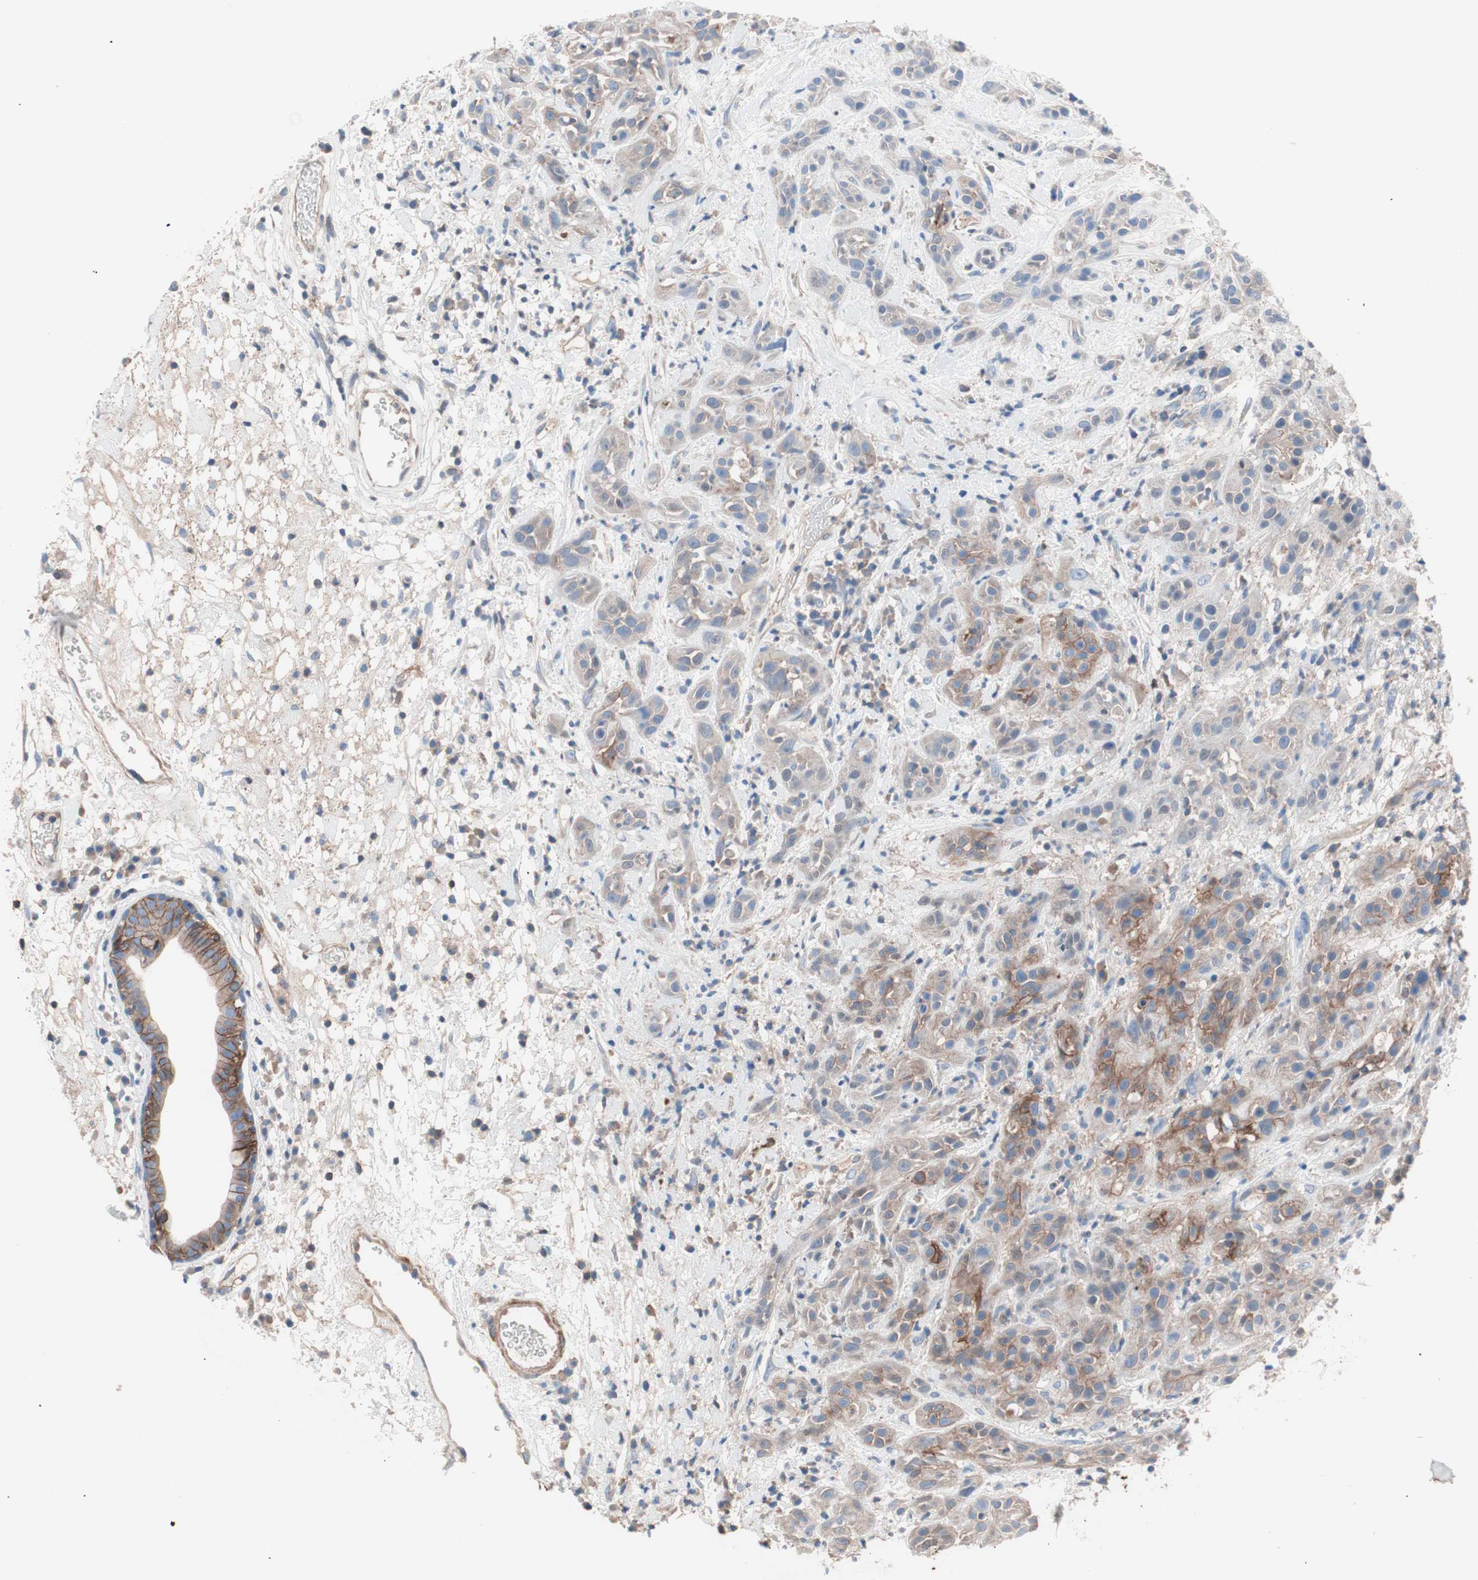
{"staining": {"intensity": "moderate", "quantity": "25%-75%", "location": "cytoplasmic/membranous"}, "tissue": "head and neck cancer", "cell_type": "Tumor cells", "image_type": "cancer", "snomed": [{"axis": "morphology", "description": "Squamous cell carcinoma, NOS"}, {"axis": "topography", "description": "Head-Neck"}], "caption": "Head and neck squamous cell carcinoma stained with IHC displays moderate cytoplasmic/membranous expression in approximately 25%-75% of tumor cells. (brown staining indicates protein expression, while blue staining denotes nuclei).", "gene": "GPR160", "patient": {"sex": "male", "age": 62}}